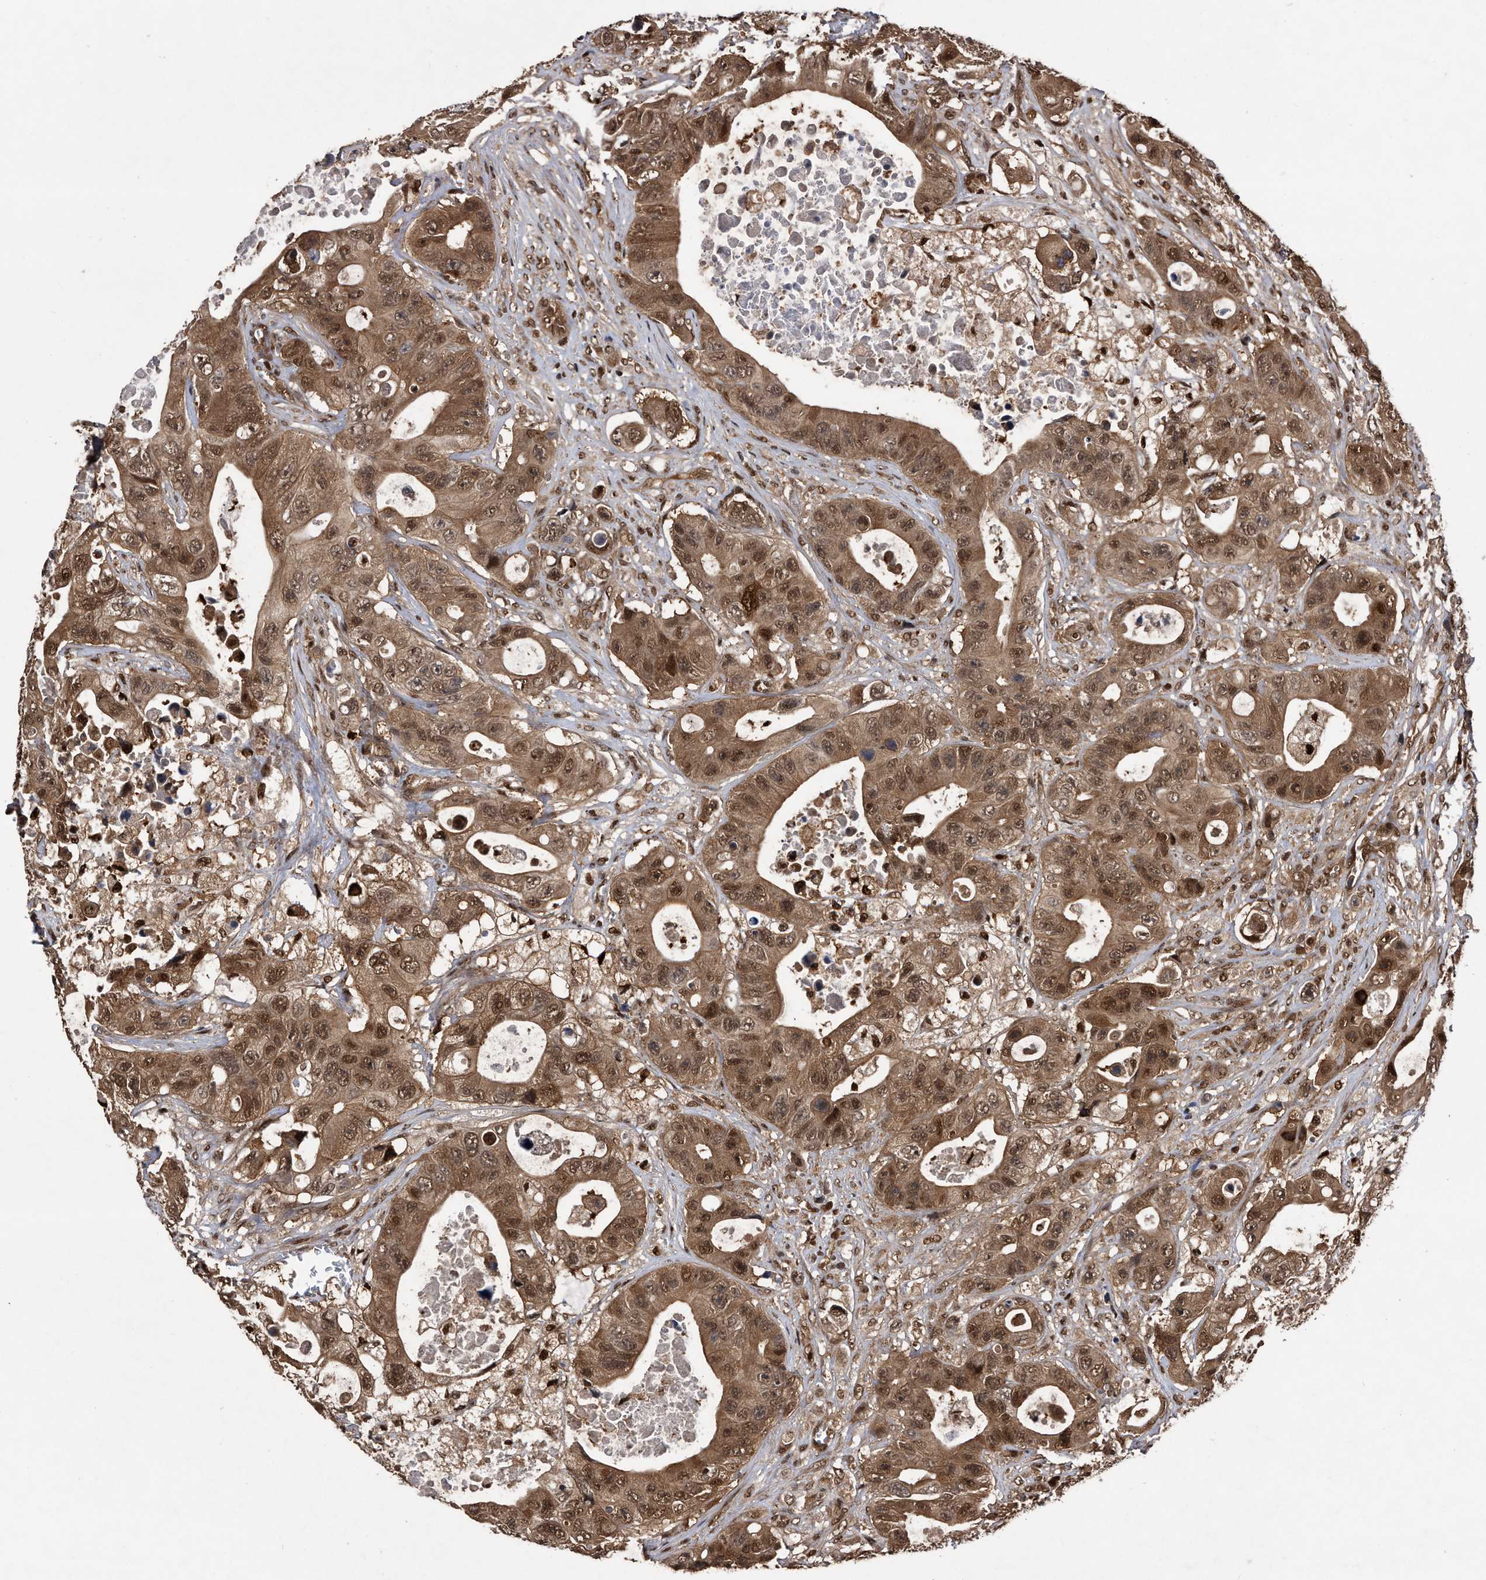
{"staining": {"intensity": "moderate", "quantity": ">75%", "location": "cytoplasmic/membranous,nuclear"}, "tissue": "colorectal cancer", "cell_type": "Tumor cells", "image_type": "cancer", "snomed": [{"axis": "morphology", "description": "Adenocarcinoma, NOS"}, {"axis": "topography", "description": "Colon"}], "caption": "Adenocarcinoma (colorectal) stained with a protein marker displays moderate staining in tumor cells.", "gene": "RAD23B", "patient": {"sex": "female", "age": 46}}